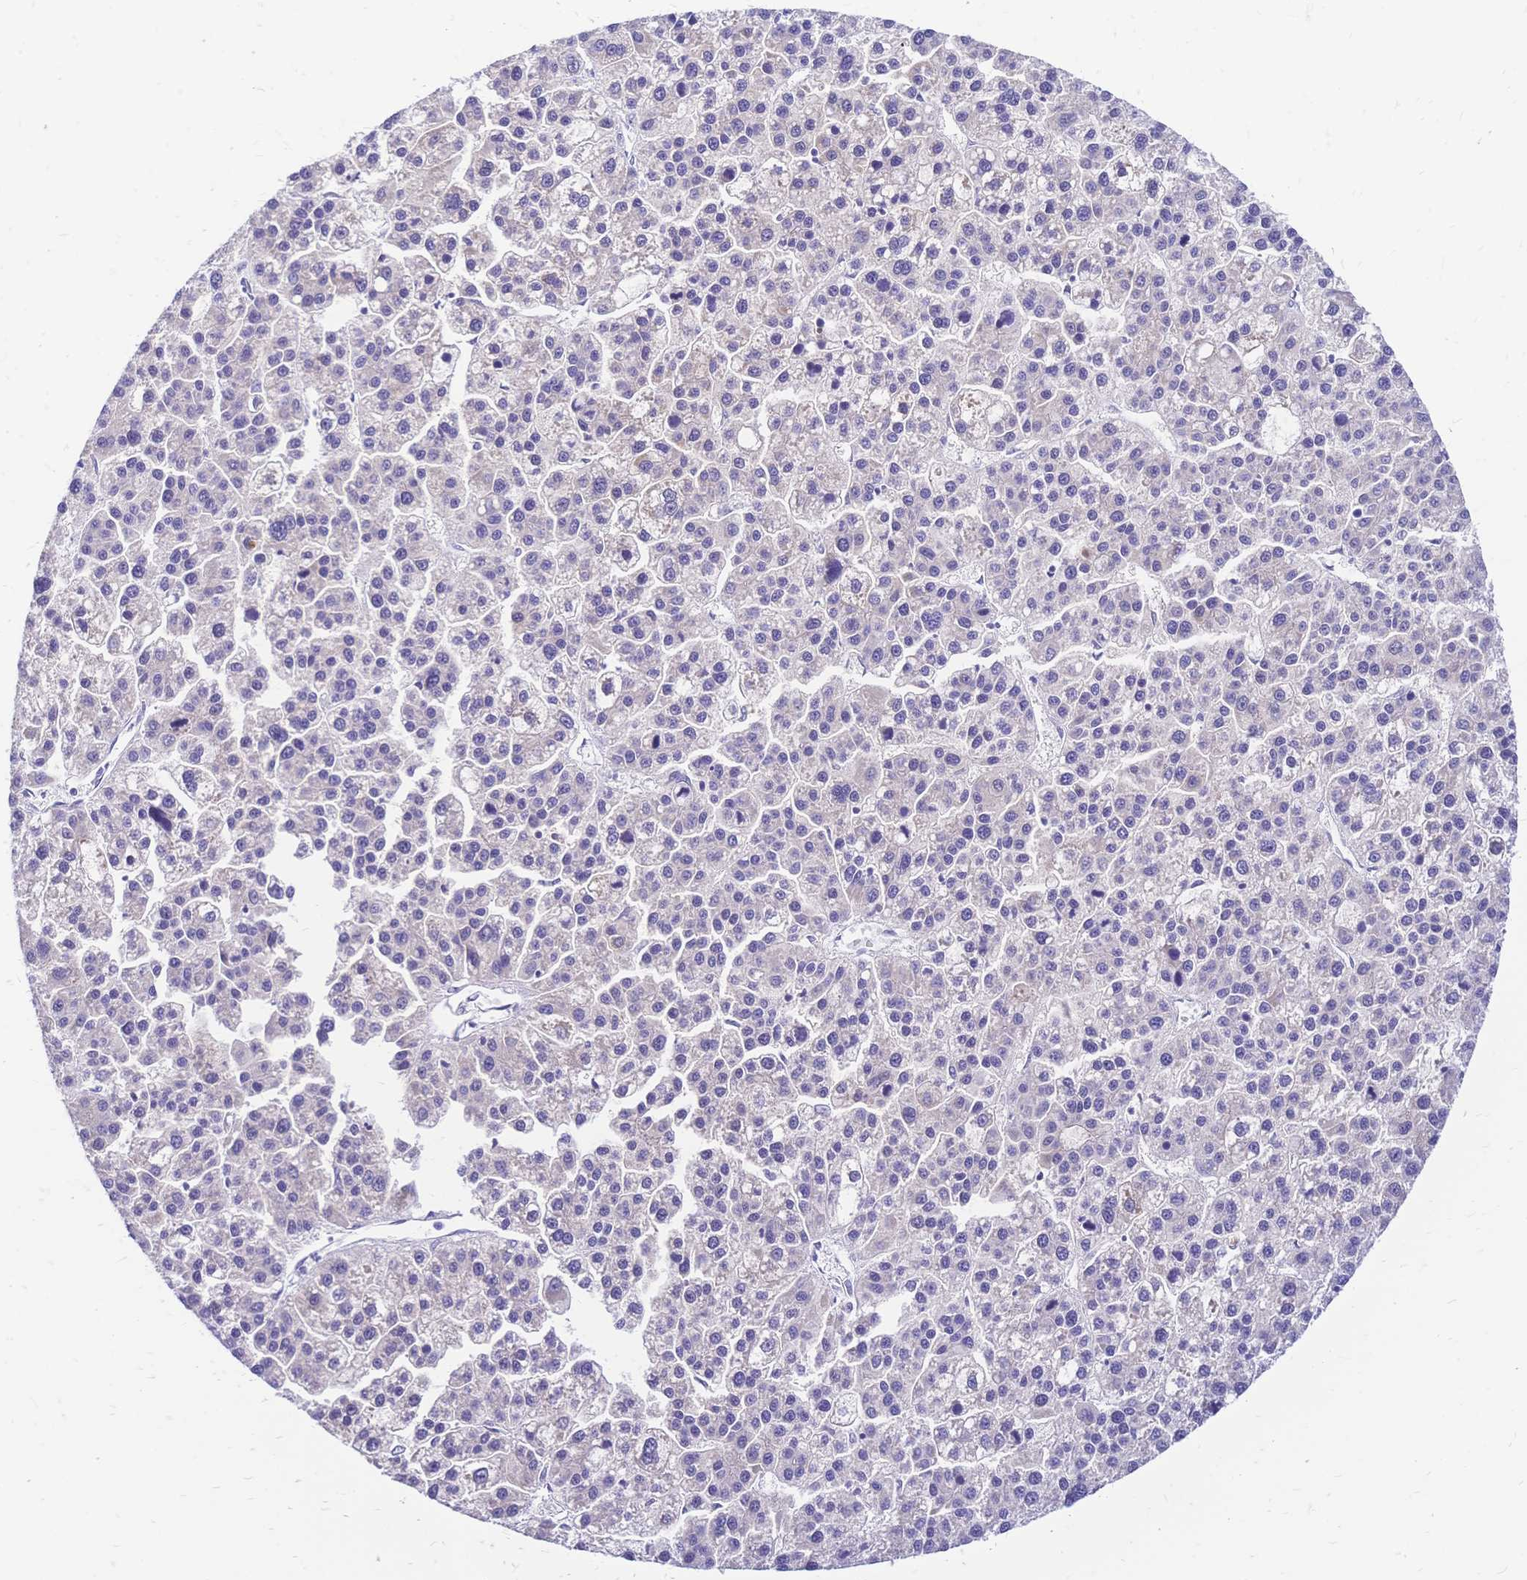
{"staining": {"intensity": "negative", "quantity": "none", "location": "none"}, "tissue": "liver cancer", "cell_type": "Tumor cells", "image_type": "cancer", "snomed": [{"axis": "morphology", "description": "Carcinoma, Hepatocellular, NOS"}, {"axis": "topography", "description": "Liver"}], "caption": "This is an IHC micrograph of human liver cancer. There is no staining in tumor cells.", "gene": "GRB7", "patient": {"sex": "female", "age": 58}}